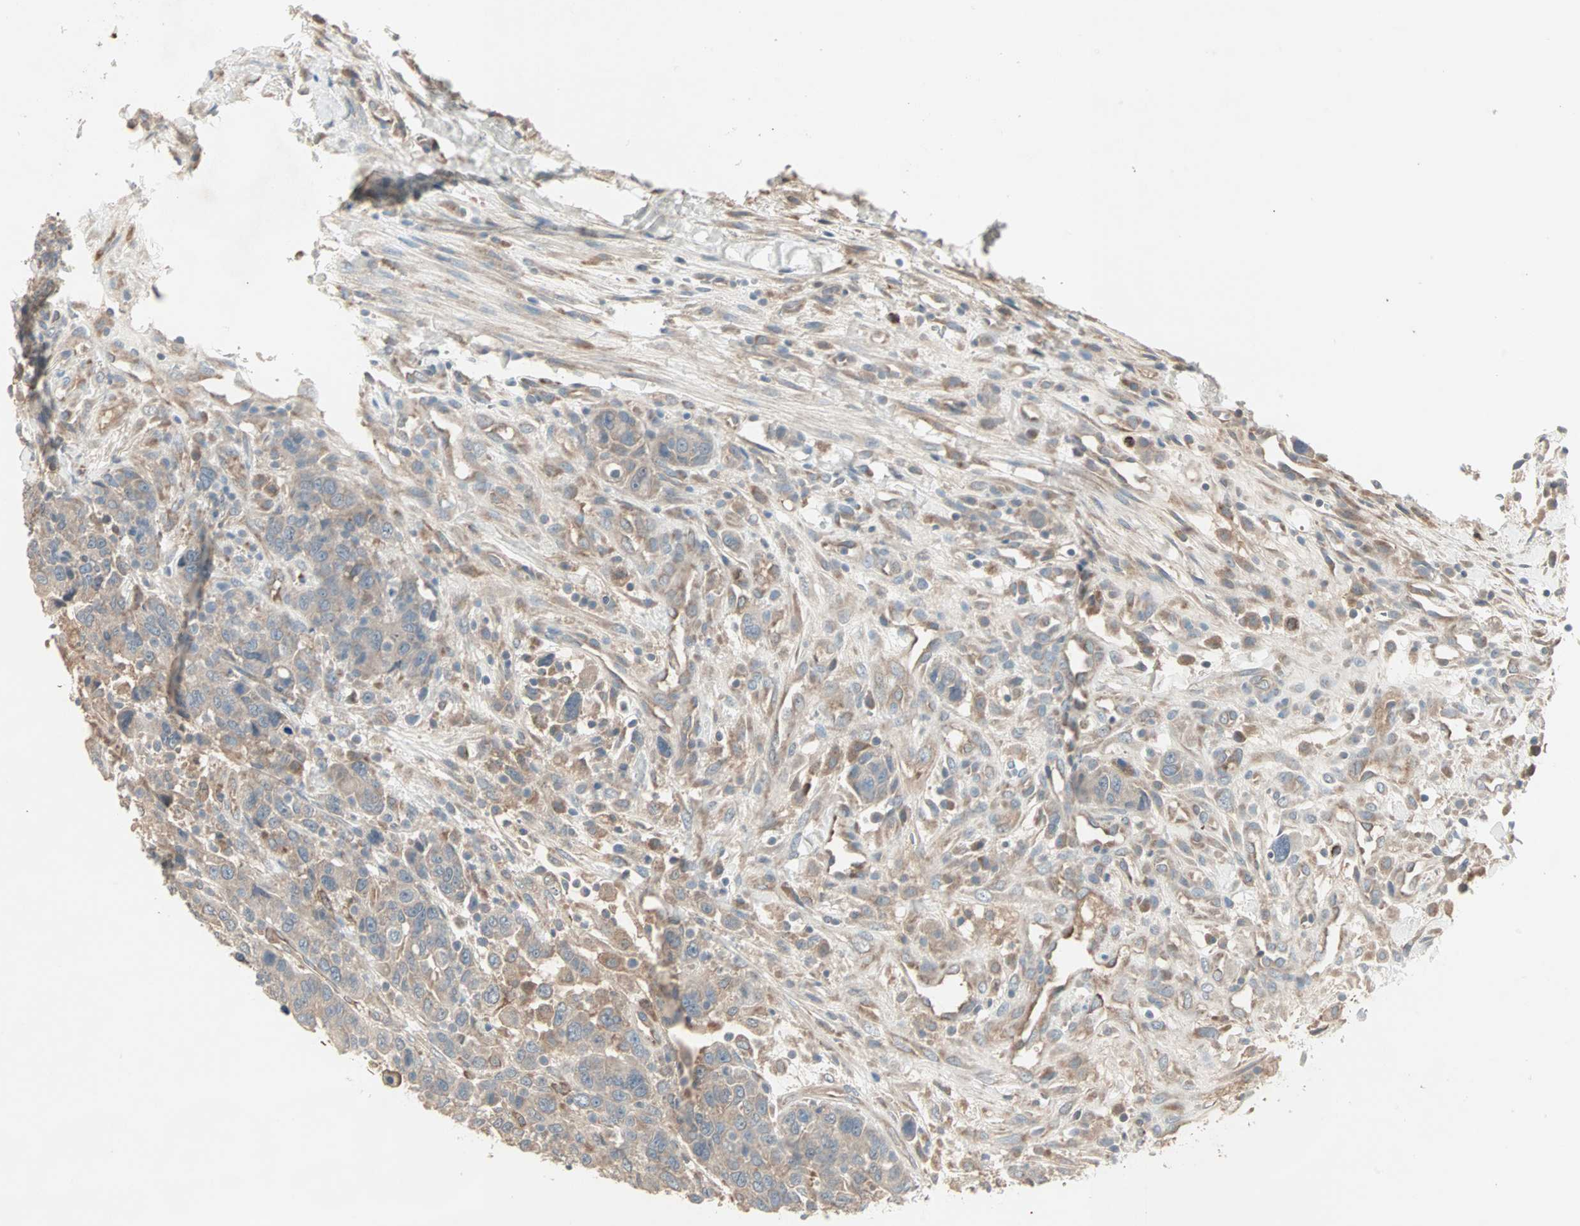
{"staining": {"intensity": "weak", "quantity": "25%-75%", "location": "cytoplasmic/membranous"}, "tissue": "breast cancer", "cell_type": "Tumor cells", "image_type": "cancer", "snomed": [{"axis": "morphology", "description": "Duct carcinoma"}, {"axis": "topography", "description": "Breast"}], "caption": "Immunohistochemical staining of human breast cancer displays weak cytoplasmic/membranous protein positivity in about 25%-75% of tumor cells. The protein is shown in brown color, while the nuclei are stained blue.", "gene": "JMJD7-PLA2G4B", "patient": {"sex": "female", "age": 37}}